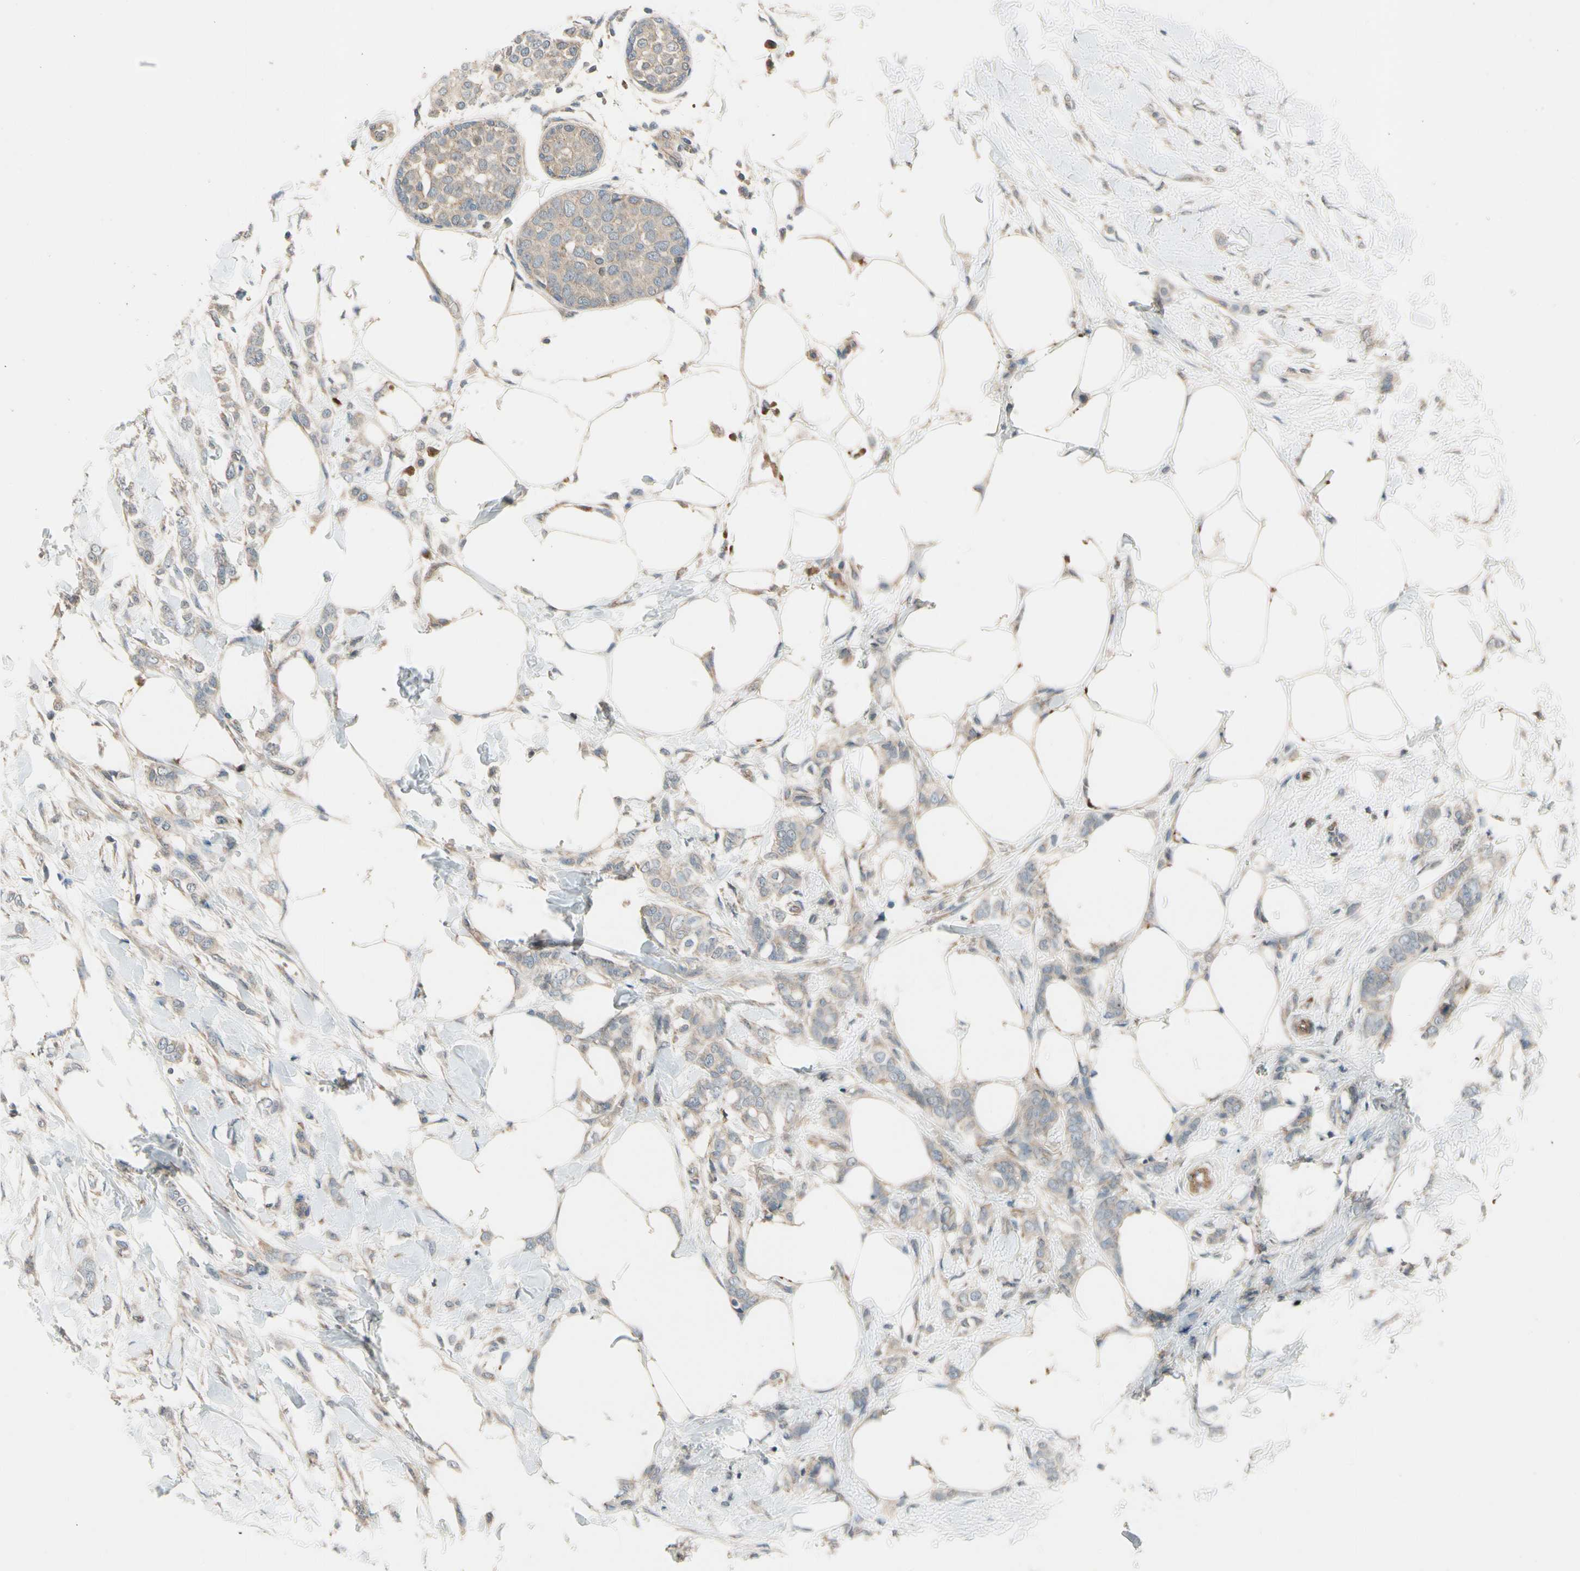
{"staining": {"intensity": "weak", "quantity": "25%-75%", "location": "cytoplasmic/membranous"}, "tissue": "breast cancer", "cell_type": "Tumor cells", "image_type": "cancer", "snomed": [{"axis": "morphology", "description": "Lobular carcinoma, in situ"}, {"axis": "morphology", "description": "Lobular carcinoma"}, {"axis": "topography", "description": "Breast"}], "caption": "Weak cytoplasmic/membranous positivity is seen in about 25%-75% of tumor cells in breast lobular carcinoma. The protein of interest is shown in brown color, while the nuclei are stained blue.", "gene": "MST1R", "patient": {"sex": "female", "age": 41}}